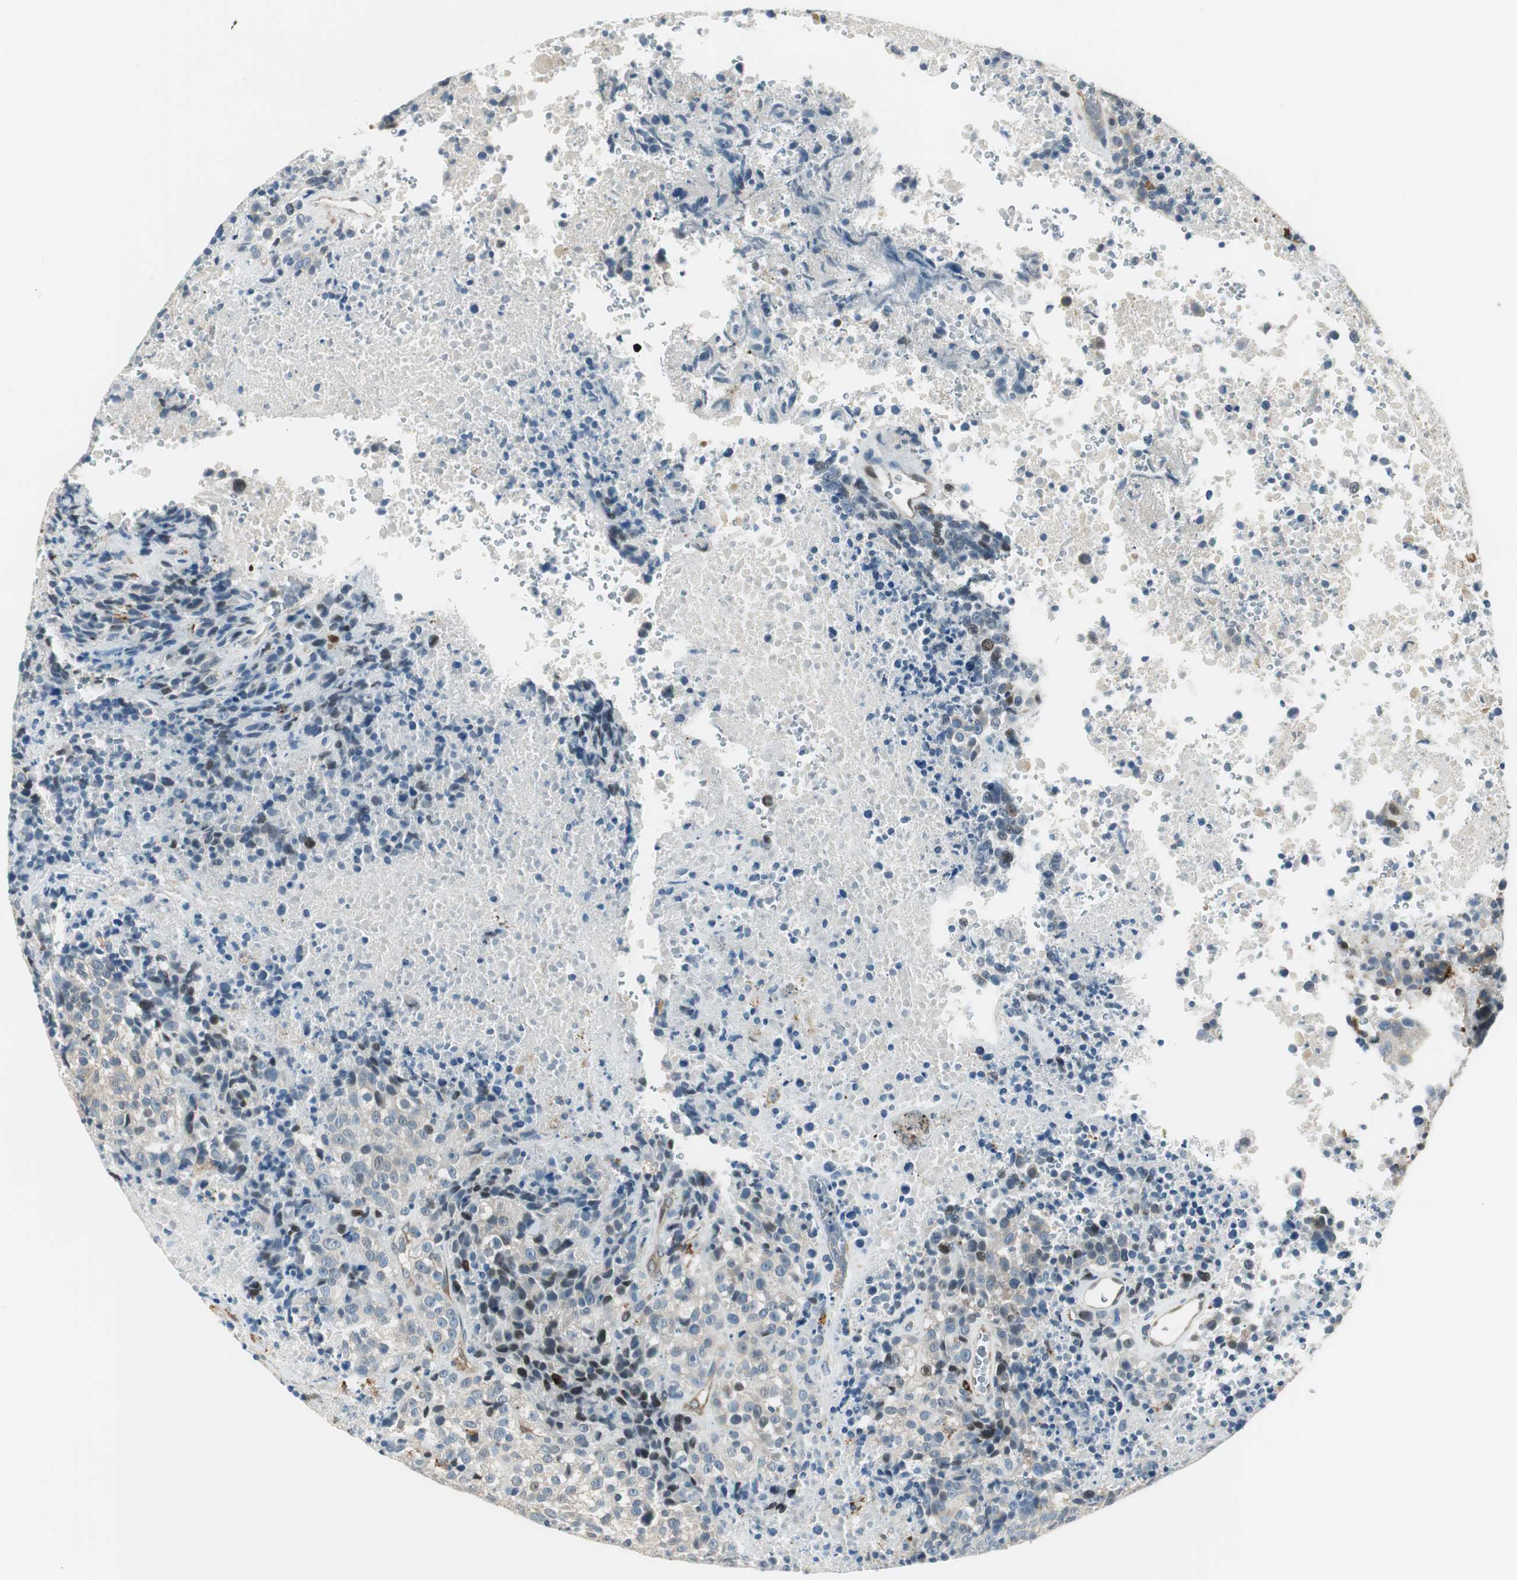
{"staining": {"intensity": "weak", "quantity": "<25%", "location": "cytoplasmic/membranous"}, "tissue": "melanoma", "cell_type": "Tumor cells", "image_type": "cancer", "snomed": [{"axis": "morphology", "description": "Malignant melanoma, Metastatic site"}, {"axis": "topography", "description": "Cerebral cortex"}], "caption": "Immunohistochemical staining of human melanoma shows no significant positivity in tumor cells. The staining was performed using DAB to visualize the protein expression in brown, while the nuclei were stained in blue with hematoxylin (Magnification: 20x).", "gene": "NCK1", "patient": {"sex": "female", "age": 52}}